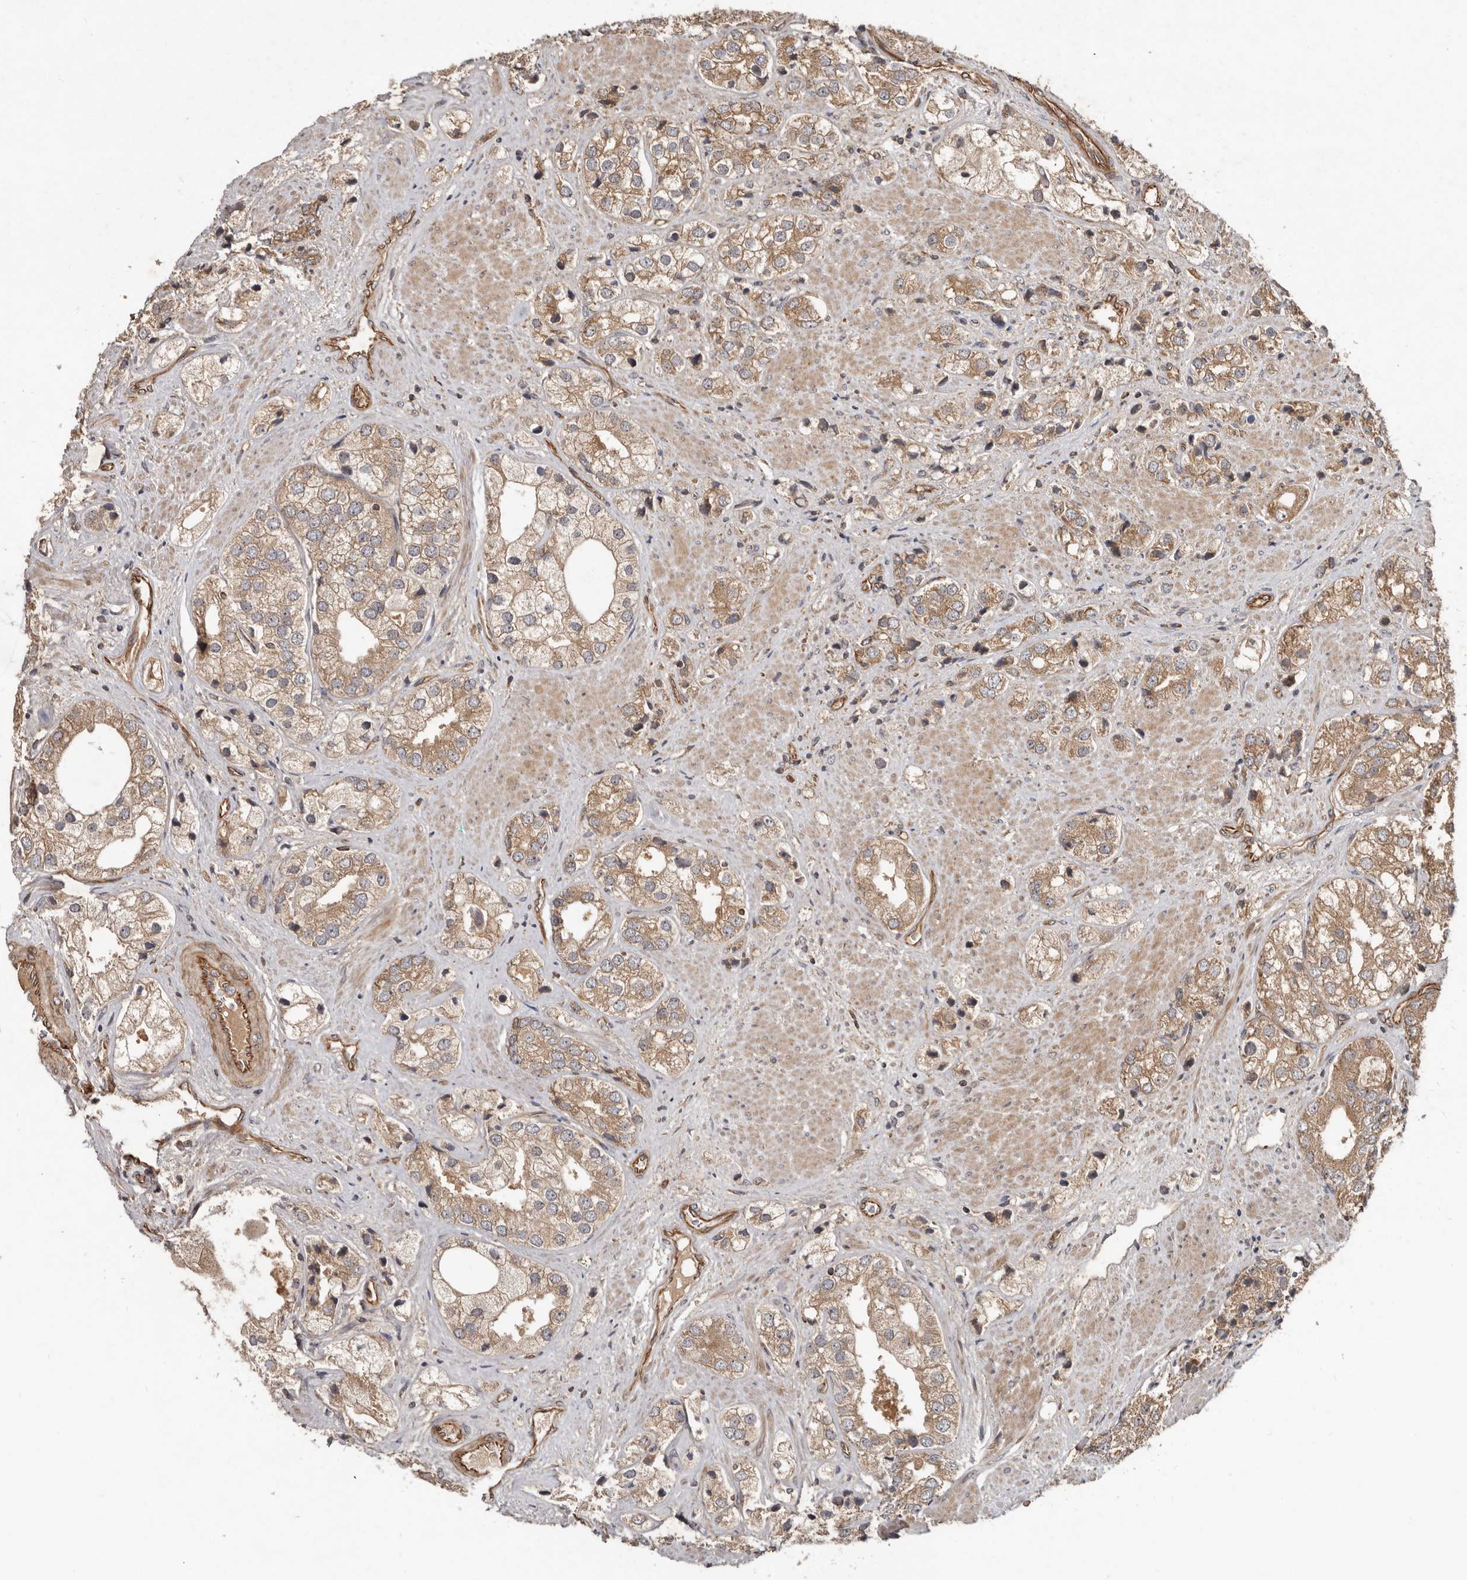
{"staining": {"intensity": "moderate", "quantity": ">75%", "location": "cytoplasmic/membranous"}, "tissue": "prostate cancer", "cell_type": "Tumor cells", "image_type": "cancer", "snomed": [{"axis": "morphology", "description": "Adenocarcinoma, High grade"}, {"axis": "topography", "description": "Prostate"}], "caption": "Immunohistochemical staining of human prostate cancer shows moderate cytoplasmic/membranous protein positivity in about >75% of tumor cells. The protein is shown in brown color, while the nuclei are stained blue.", "gene": "STK36", "patient": {"sex": "male", "age": 50}}